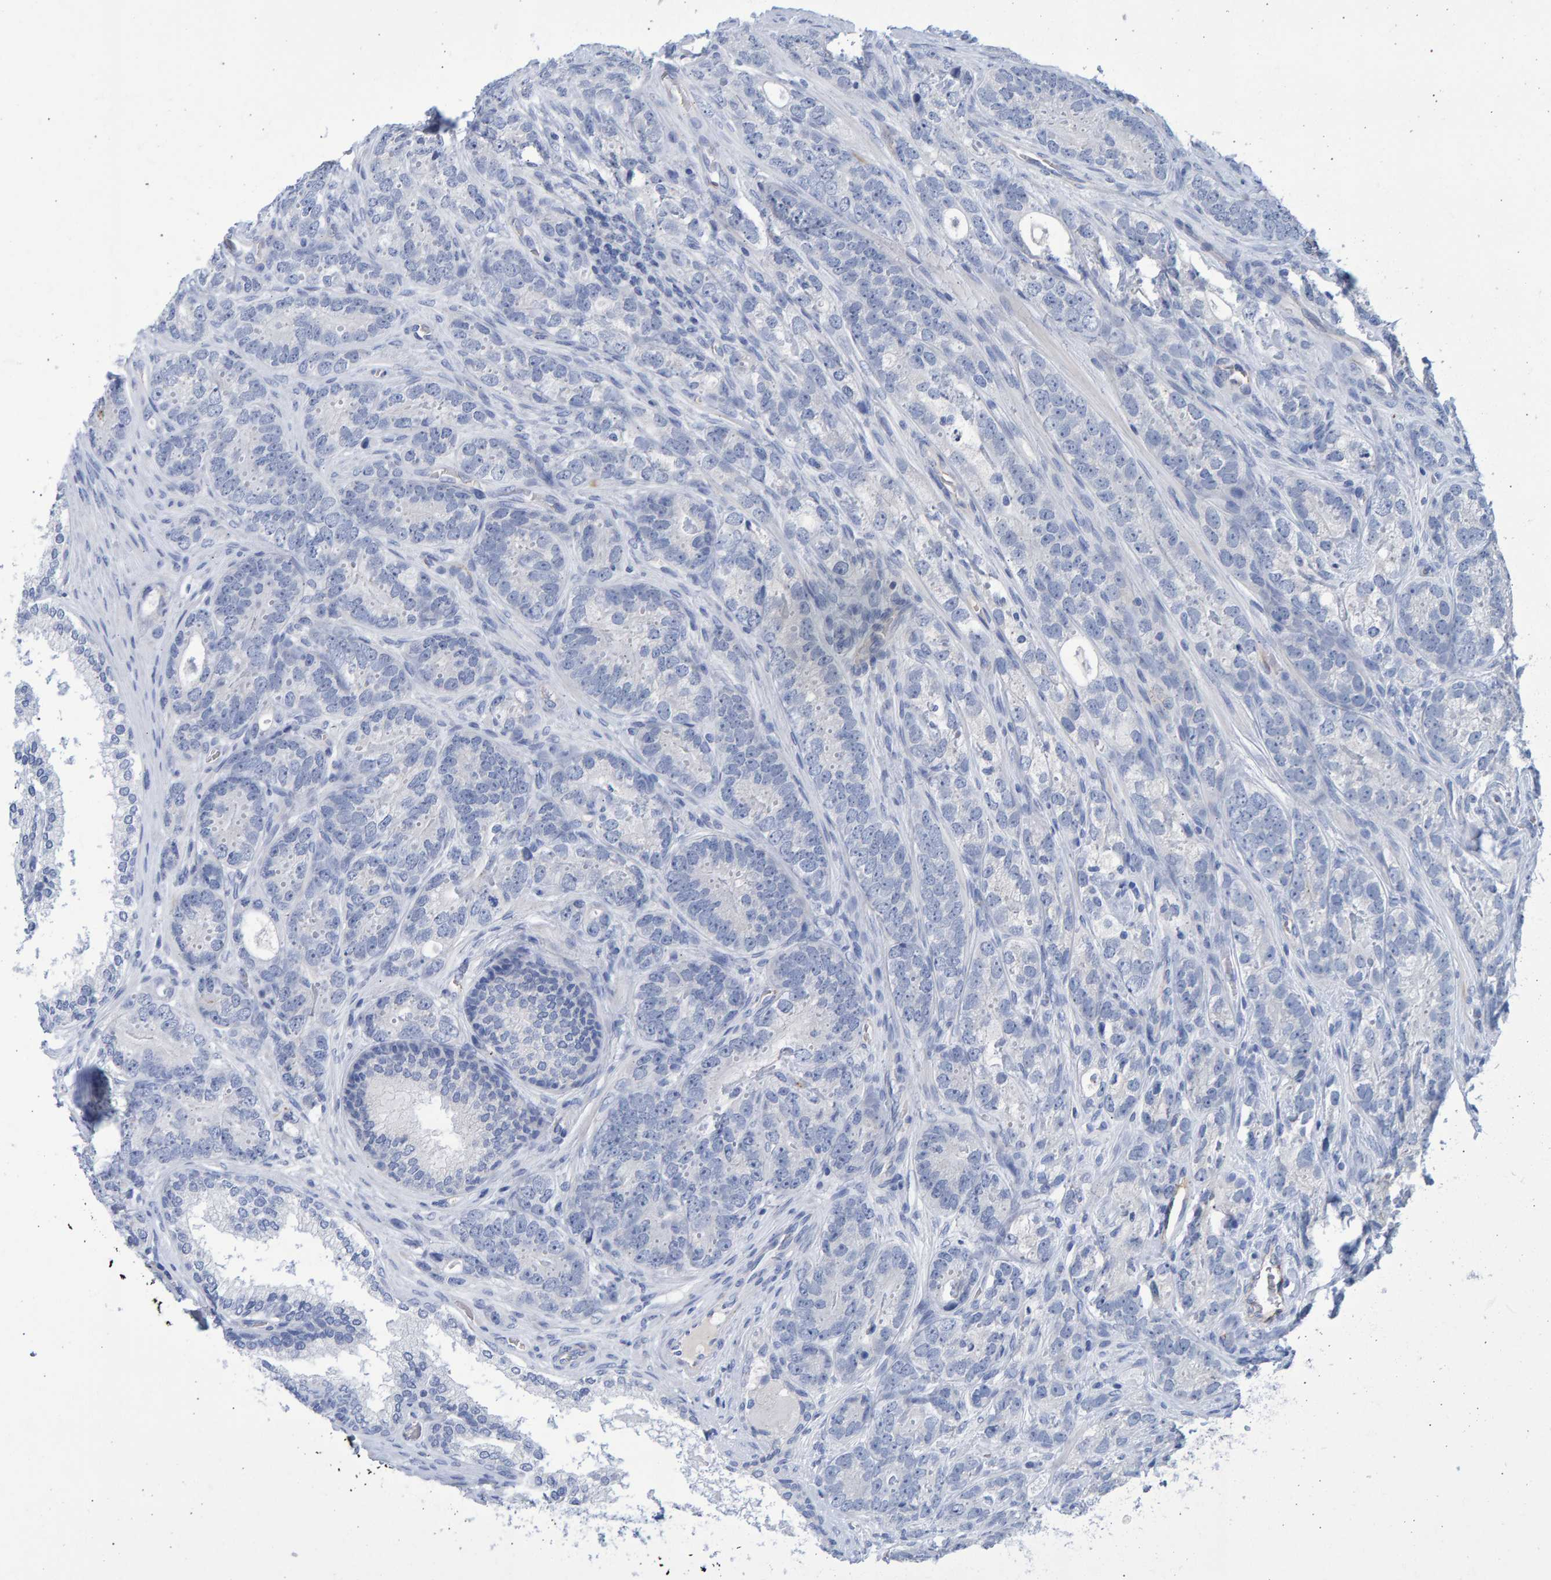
{"staining": {"intensity": "negative", "quantity": "none", "location": "none"}, "tissue": "prostate cancer", "cell_type": "Tumor cells", "image_type": "cancer", "snomed": [{"axis": "morphology", "description": "Adenocarcinoma, High grade"}, {"axis": "topography", "description": "Prostate"}], "caption": "Image shows no significant protein positivity in tumor cells of prostate cancer.", "gene": "SLC34A3", "patient": {"sex": "male", "age": 56}}